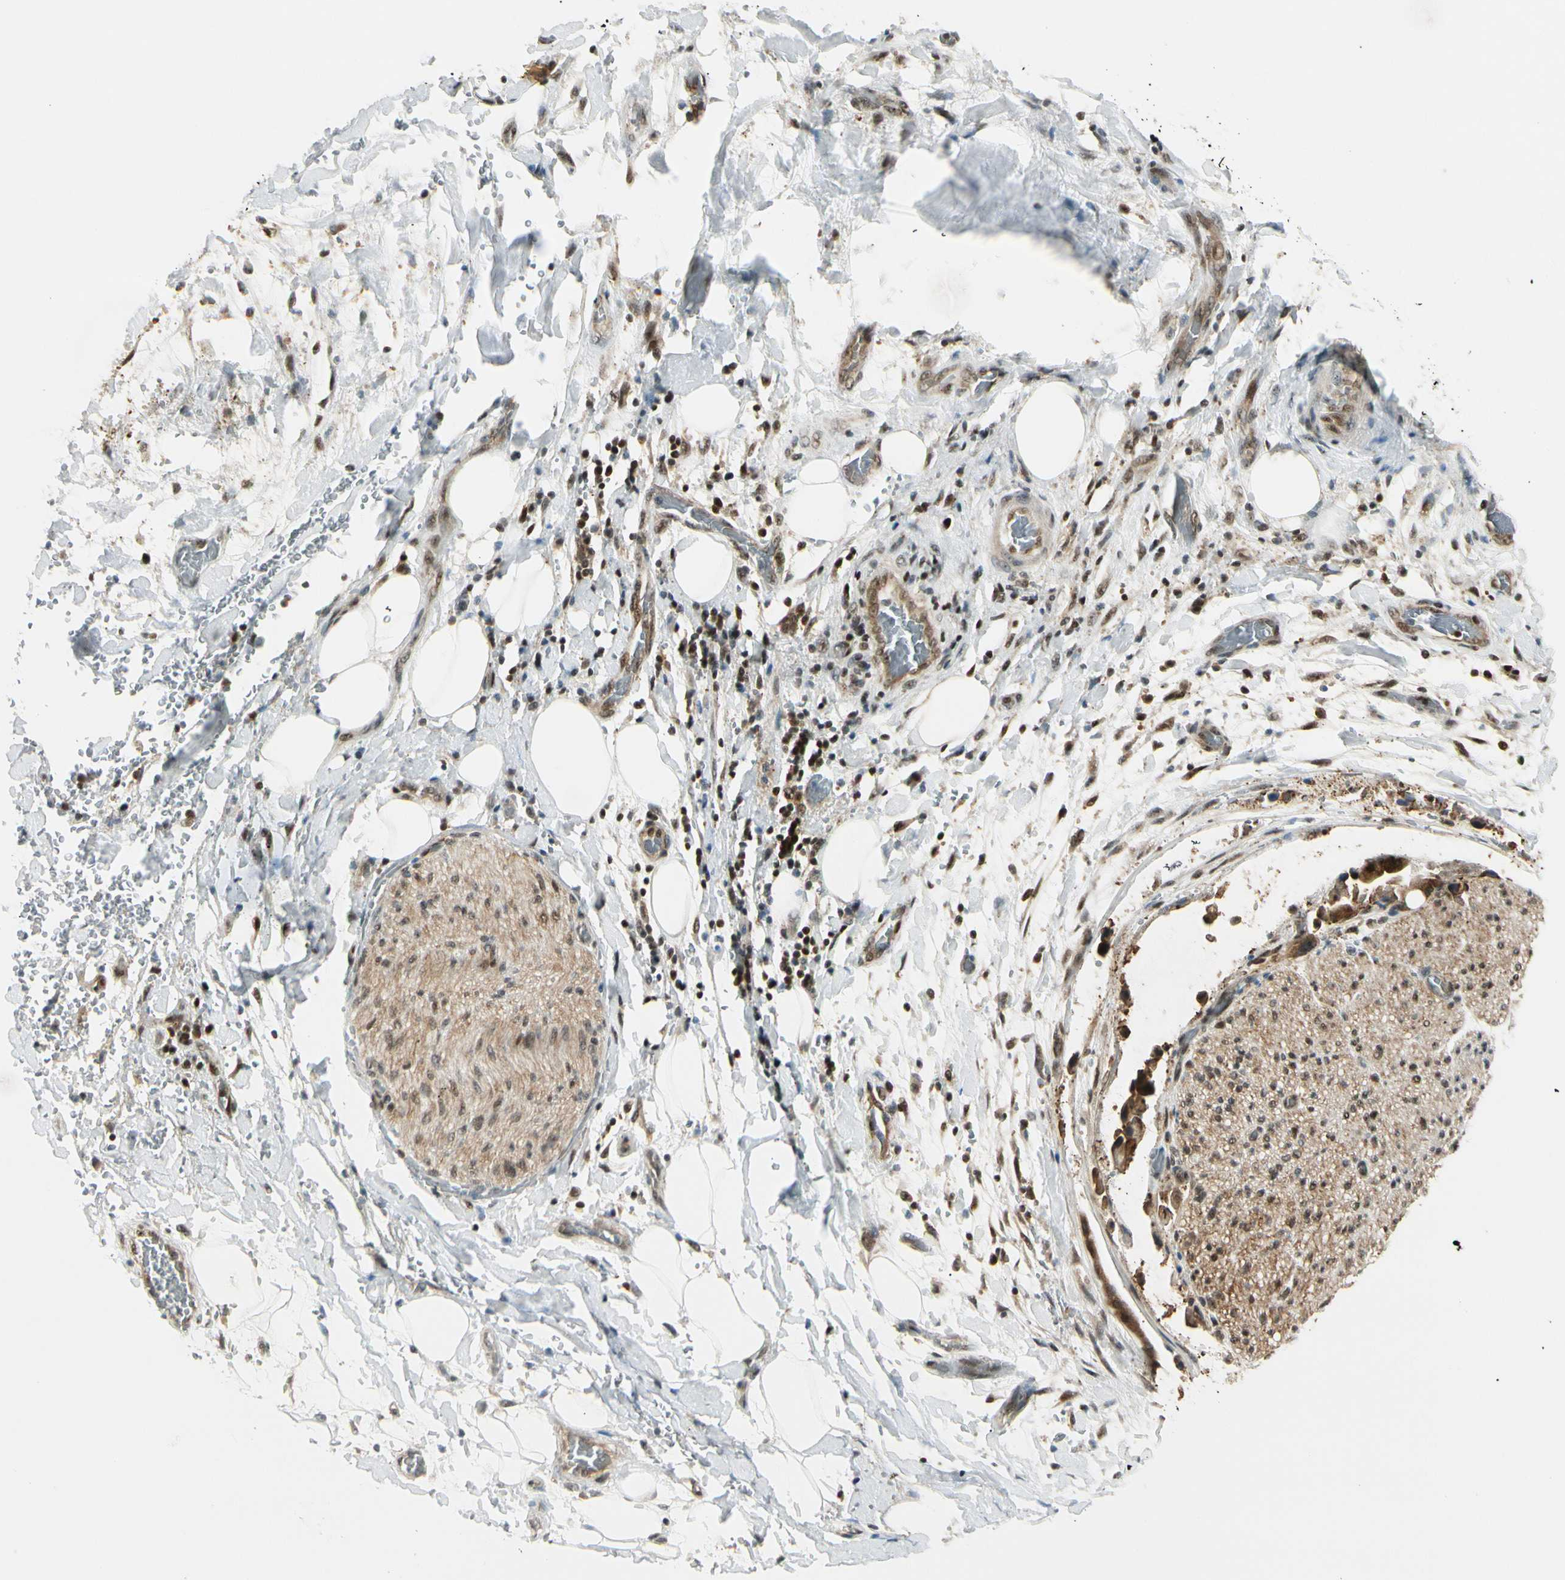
{"staining": {"intensity": "strong", "quantity": ">75%", "location": "nuclear"}, "tissue": "adipose tissue", "cell_type": "Adipocytes", "image_type": "normal", "snomed": [{"axis": "morphology", "description": "Normal tissue, NOS"}, {"axis": "morphology", "description": "Cholangiocarcinoma"}, {"axis": "topography", "description": "Liver"}, {"axis": "topography", "description": "Peripheral nerve tissue"}], "caption": "Benign adipose tissue was stained to show a protein in brown. There is high levels of strong nuclear positivity in approximately >75% of adipocytes. Immunohistochemistry stains the protein of interest in brown and the nuclei are stained blue.", "gene": "DAXX", "patient": {"sex": "male", "age": 50}}